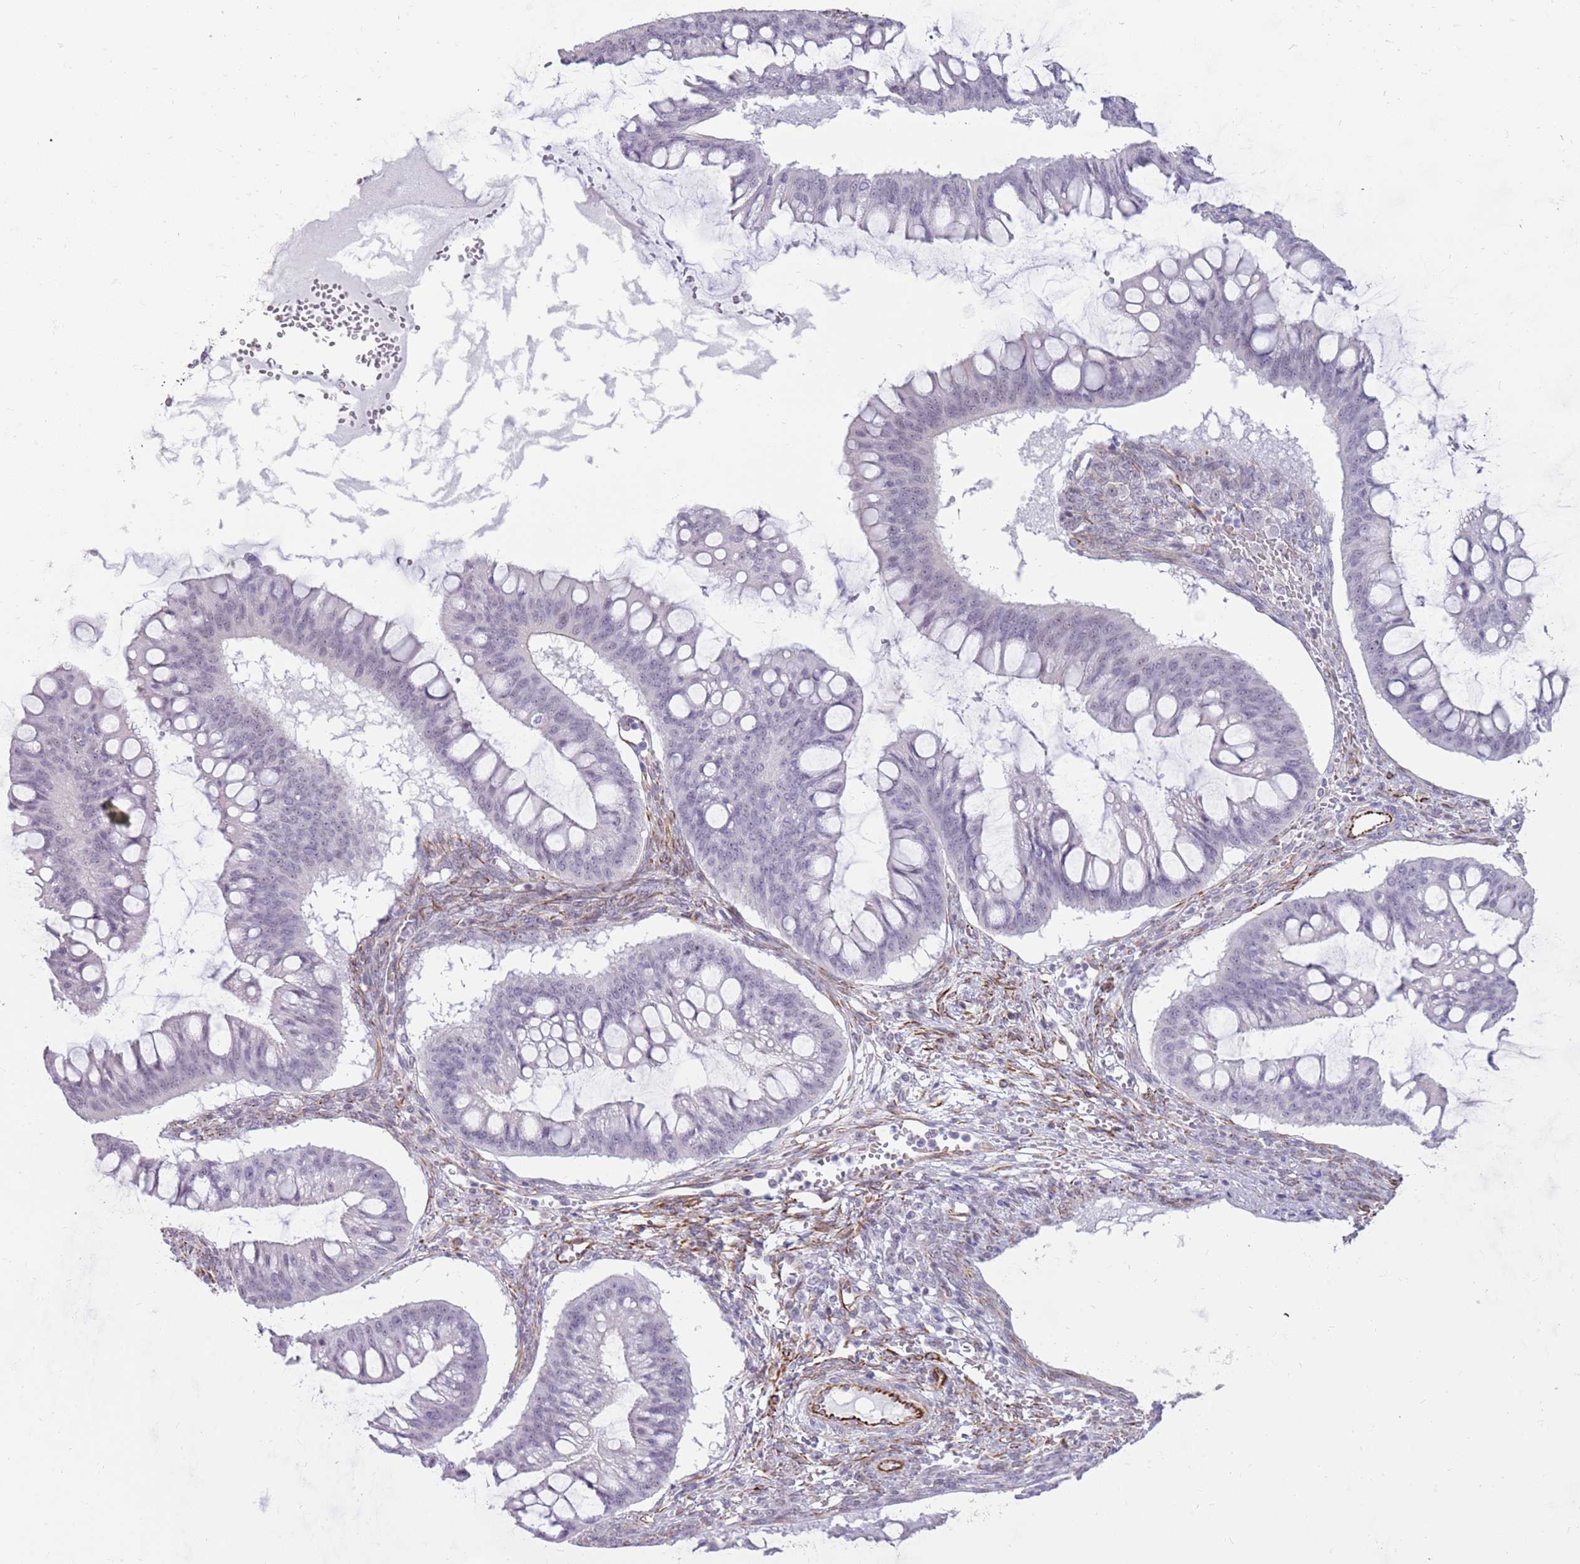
{"staining": {"intensity": "negative", "quantity": "none", "location": "none"}, "tissue": "ovarian cancer", "cell_type": "Tumor cells", "image_type": "cancer", "snomed": [{"axis": "morphology", "description": "Cystadenocarcinoma, mucinous, NOS"}, {"axis": "topography", "description": "Ovary"}], "caption": "This micrograph is of ovarian mucinous cystadenocarcinoma stained with immunohistochemistry (IHC) to label a protein in brown with the nuclei are counter-stained blue. There is no staining in tumor cells.", "gene": "NBPF3", "patient": {"sex": "female", "age": 73}}